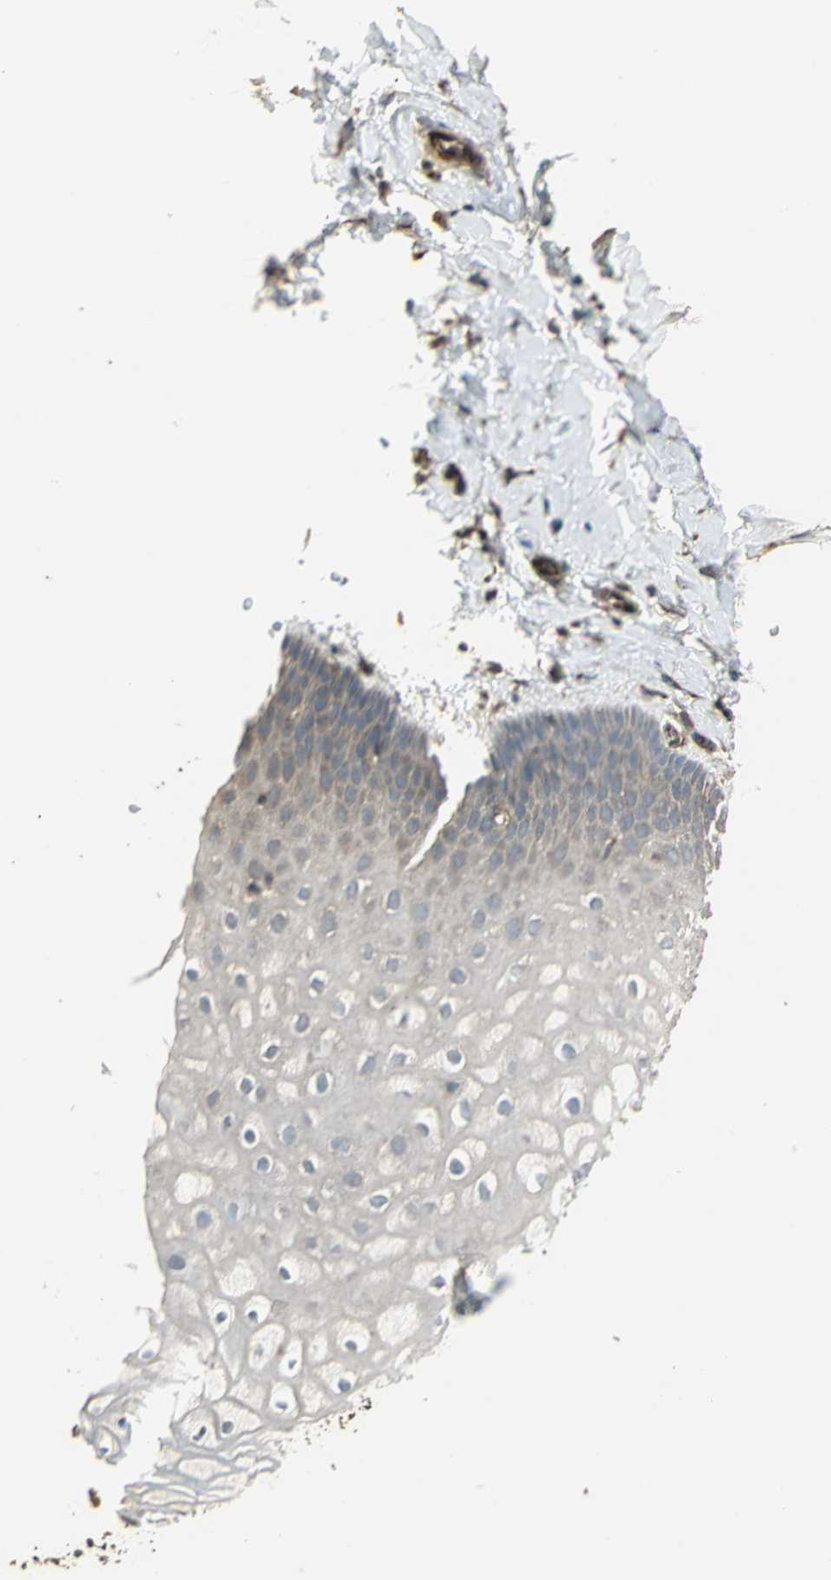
{"staining": {"intensity": "moderate", "quantity": "25%-75%", "location": "cytoplasmic/membranous"}, "tissue": "vagina", "cell_type": "Squamous epithelial cells", "image_type": "normal", "snomed": [{"axis": "morphology", "description": "Normal tissue, NOS"}, {"axis": "topography", "description": "Vagina"}], "caption": "Protein staining of benign vagina demonstrates moderate cytoplasmic/membranous expression in about 25%-75% of squamous epithelial cells.", "gene": "PRXL2B", "patient": {"sex": "female", "age": 55}}